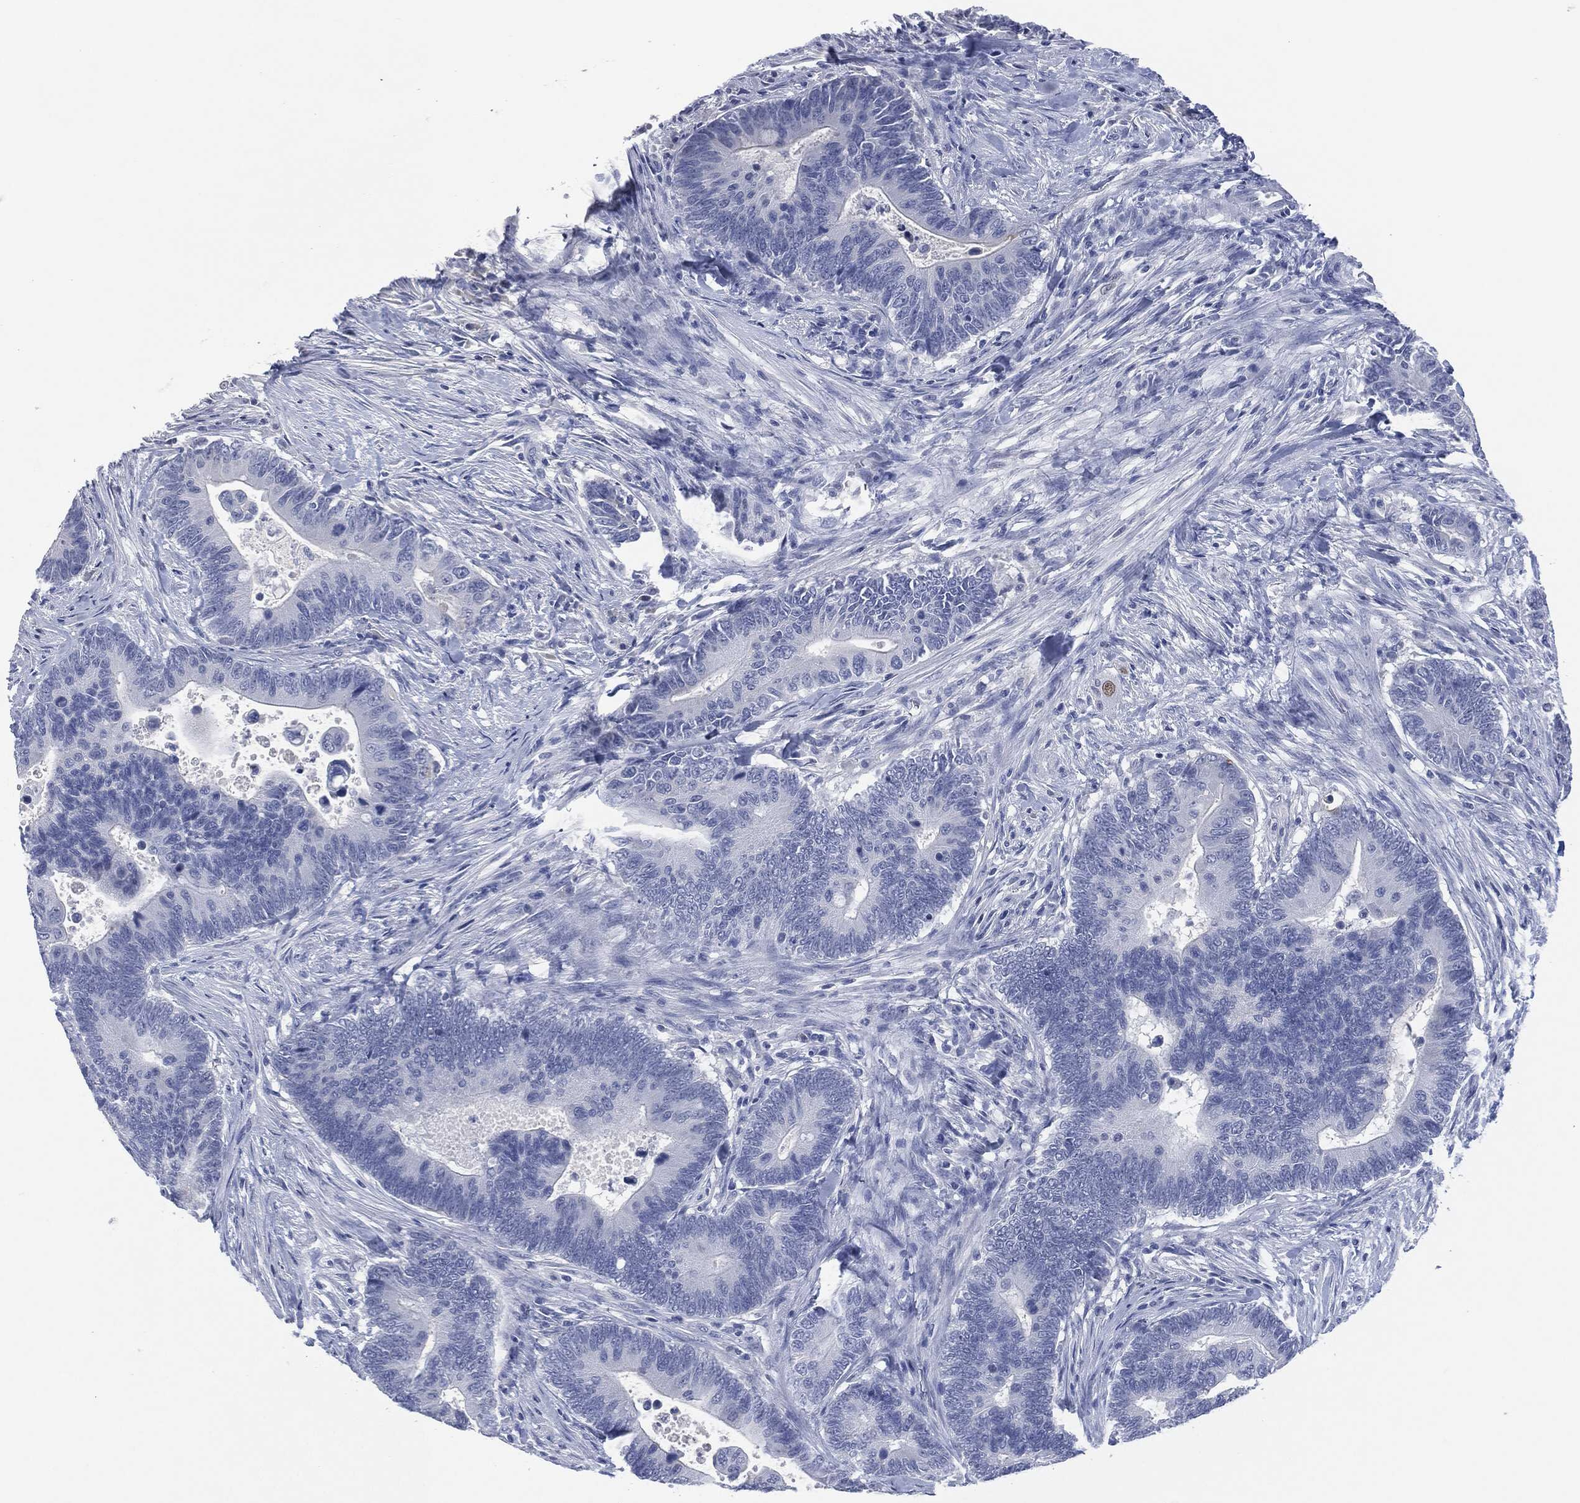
{"staining": {"intensity": "negative", "quantity": "none", "location": "none"}, "tissue": "colorectal cancer", "cell_type": "Tumor cells", "image_type": "cancer", "snomed": [{"axis": "morphology", "description": "Adenocarcinoma, NOS"}, {"axis": "topography", "description": "Colon"}], "caption": "This is an immunohistochemistry photomicrograph of human colorectal cancer (adenocarcinoma). There is no expression in tumor cells.", "gene": "MUC16", "patient": {"sex": "male", "age": 75}}